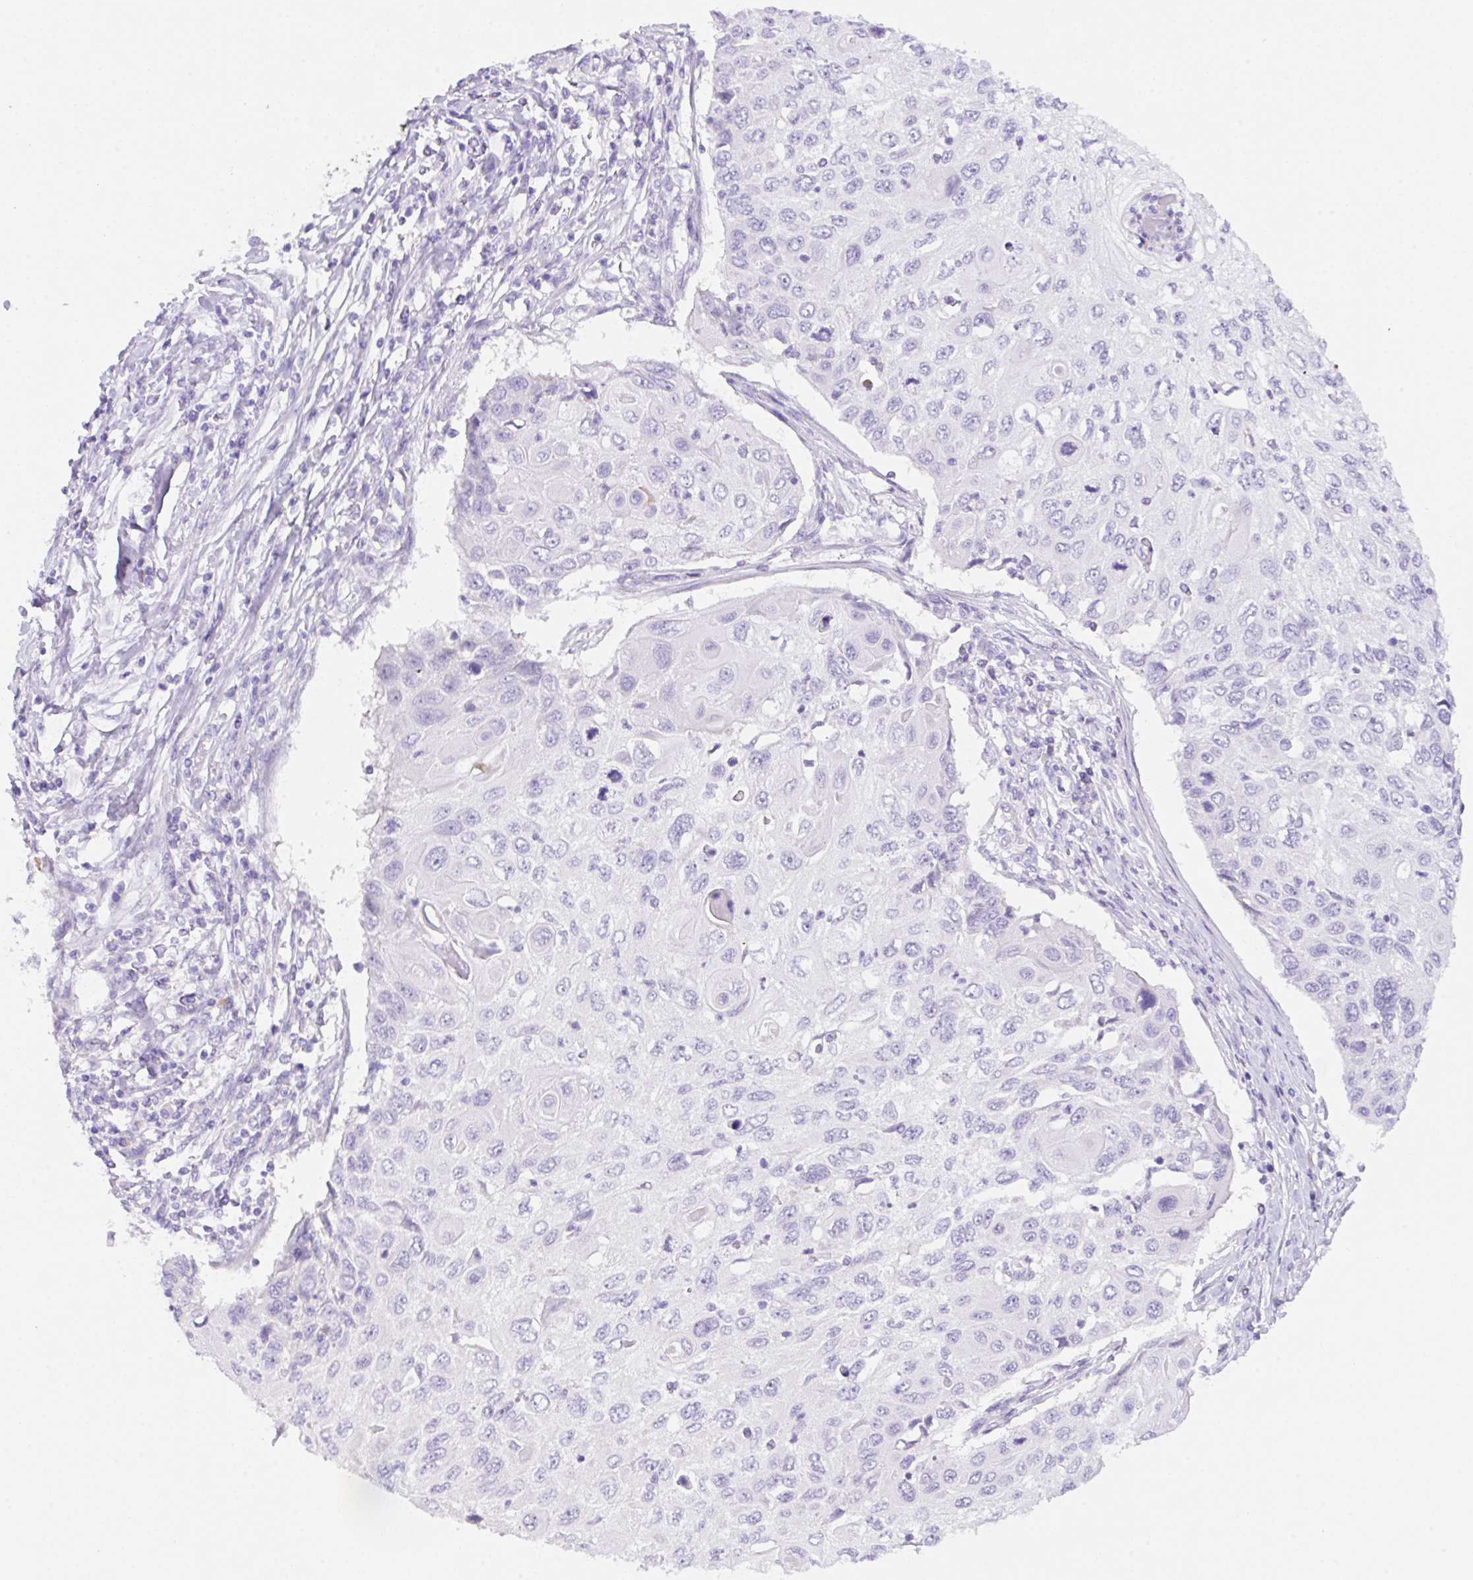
{"staining": {"intensity": "negative", "quantity": "none", "location": "none"}, "tissue": "cervical cancer", "cell_type": "Tumor cells", "image_type": "cancer", "snomed": [{"axis": "morphology", "description": "Squamous cell carcinoma, NOS"}, {"axis": "topography", "description": "Cervix"}], "caption": "Immunohistochemistry (IHC) of human cervical cancer (squamous cell carcinoma) reveals no expression in tumor cells. The staining is performed using DAB brown chromogen with nuclei counter-stained in using hematoxylin.", "gene": "KLK8", "patient": {"sex": "female", "age": 70}}